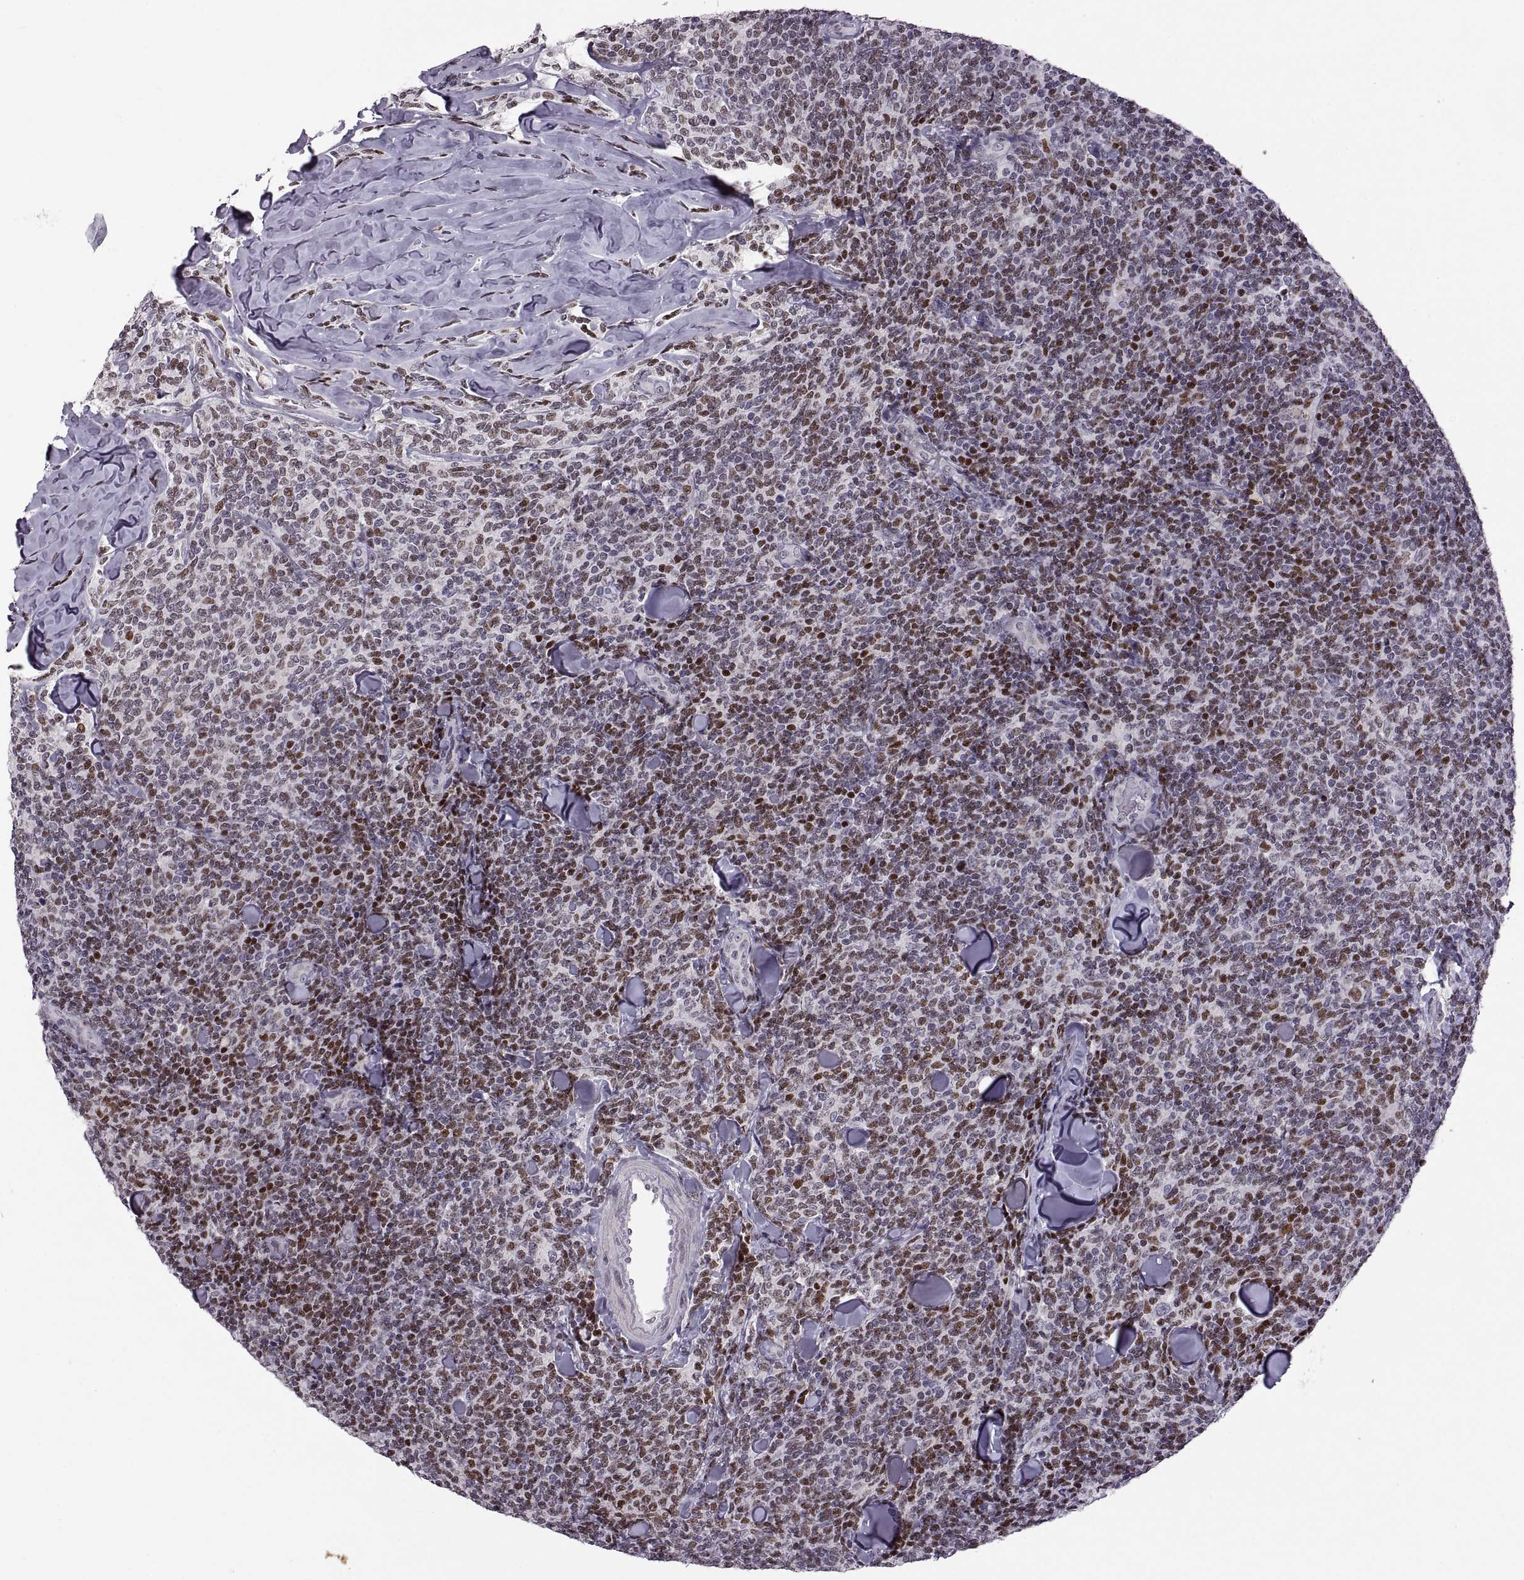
{"staining": {"intensity": "moderate", "quantity": "25%-75%", "location": "nuclear"}, "tissue": "lymphoma", "cell_type": "Tumor cells", "image_type": "cancer", "snomed": [{"axis": "morphology", "description": "Malignant lymphoma, non-Hodgkin's type, Low grade"}, {"axis": "topography", "description": "Lymph node"}], "caption": "Brown immunohistochemical staining in human malignant lymphoma, non-Hodgkin's type (low-grade) reveals moderate nuclear positivity in approximately 25%-75% of tumor cells. Nuclei are stained in blue.", "gene": "NEK2", "patient": {"sex": "female", "age": 56}}